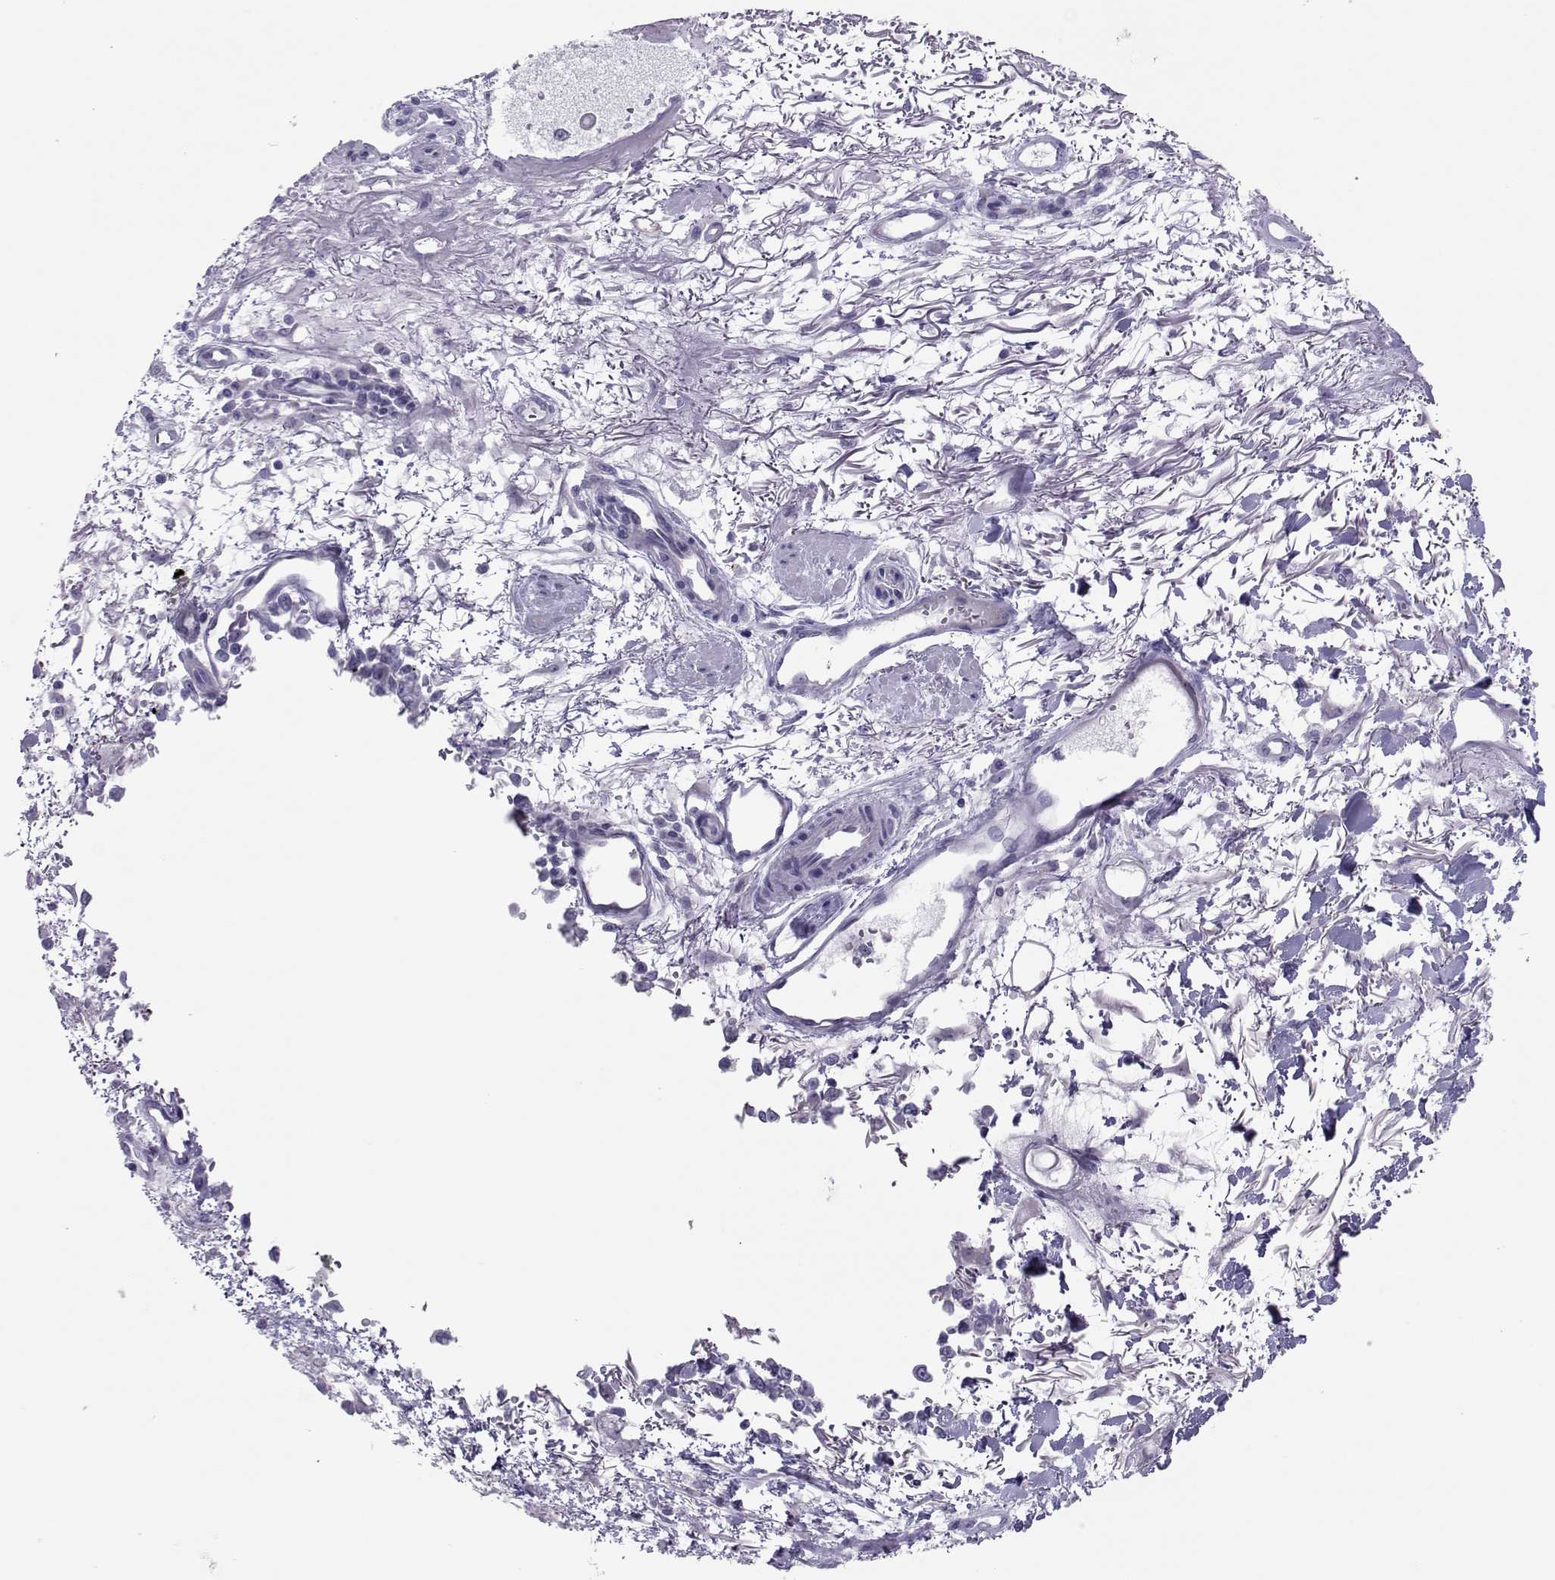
{"staining": {"intensity": "negative", "quantity": "none", "location": "none"}, "tissue": "melanoma", "cell_type": "Tumor cells", "image_type": "cancer", "snomed": [{"axis": "morphology", "description": "Malignant melanoma, NOS"}, {"axis": "topography", "description": "Skin"}], "caption": "An immunohistochemistry histopathology image of melanoma is shown. There is no staining in tumor cells of melanoma.", "gene": "TRPM7", "patient": {"sex": "female", "age": 95}}